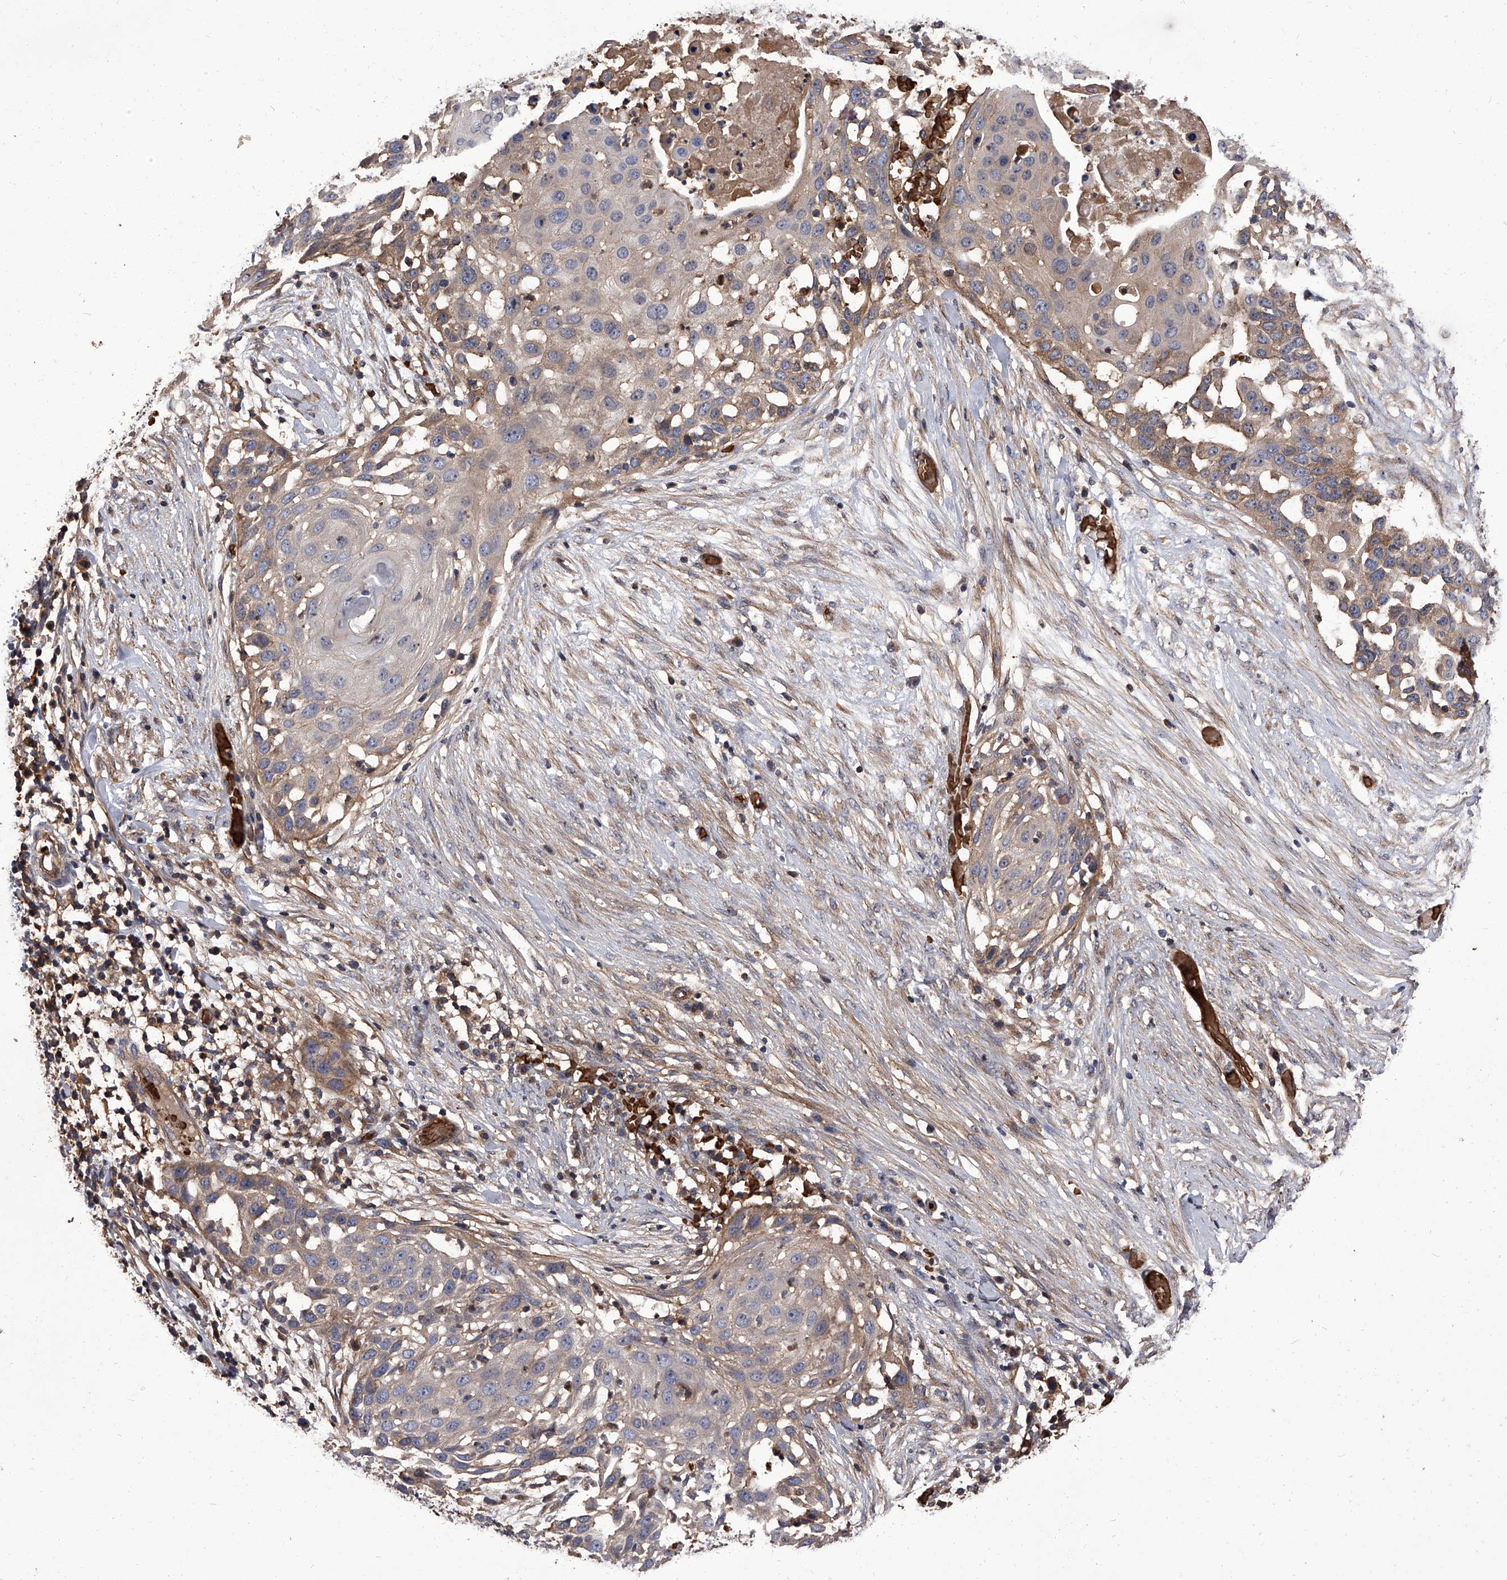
{"staining": {"intensity": "weak", "quantity": "<25%", "location": "cytoplasmic/membranous"}, "tissue": "skin cancer", "cell_type": "Tumor cells", "image_type": "cancer", "snomed": [{"axis": "morphology", "description": "Squamous cell carcinoma, NOS"}, {"axis": "topography", "description": "Skin"}], "caption": "There is no significant staining in tumor cells of skin cancer (squamous cell carcinoma). (DAB (3,3'-diaminobenzidine) immunohistochemistry (IHC) with hematoxylin counter stain).", "gene": "STK36", "patient": {"sex": "female", "age": 44}}